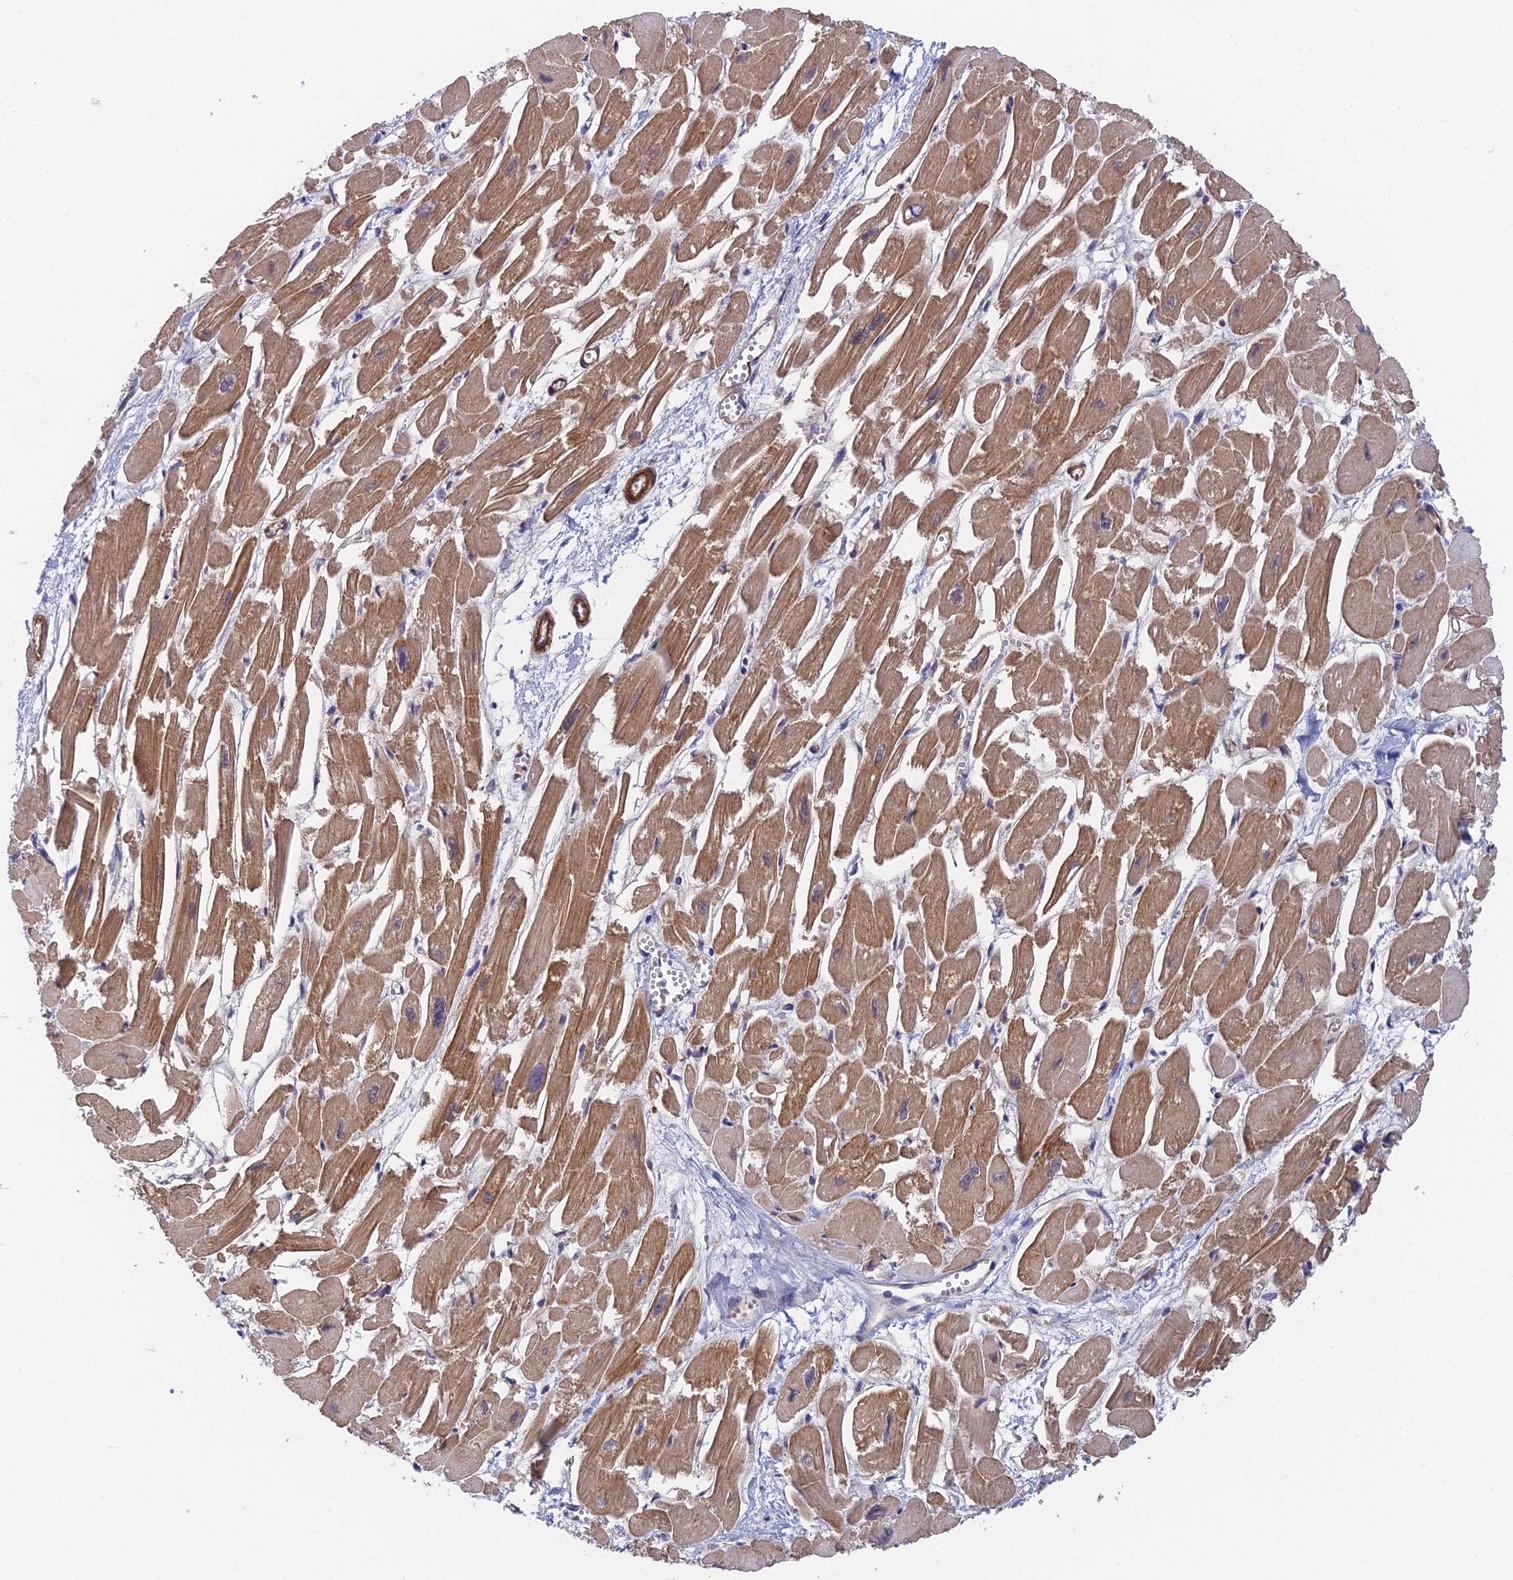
{"staining": {"intensity": "moderate", "quantity": "25%-75%", "location": "cytoplasmic/membranous"}, "tissue": "heart muscle", "cell_type": "Cardiomyocytes", "image_type": "normal", "snomed": [{"axis": "morphology", "description": "Normal tissue, NOS"}, {"axis": "topography", "description": "Heart"}], "caption": "Immunohistochemical staining of normal heart muscle shows moderate cytoplasmic/membranous protein staining in about 25%-75% of cardiomyocytes. (Stains: DAB (3,3'-diaminobenzidine) in brown, nuclei in blue, Microscopy: brightfield microscopy at high magnification).", "gene": "NSMCE1", "patient": {"sex": "male", "age": 54}}